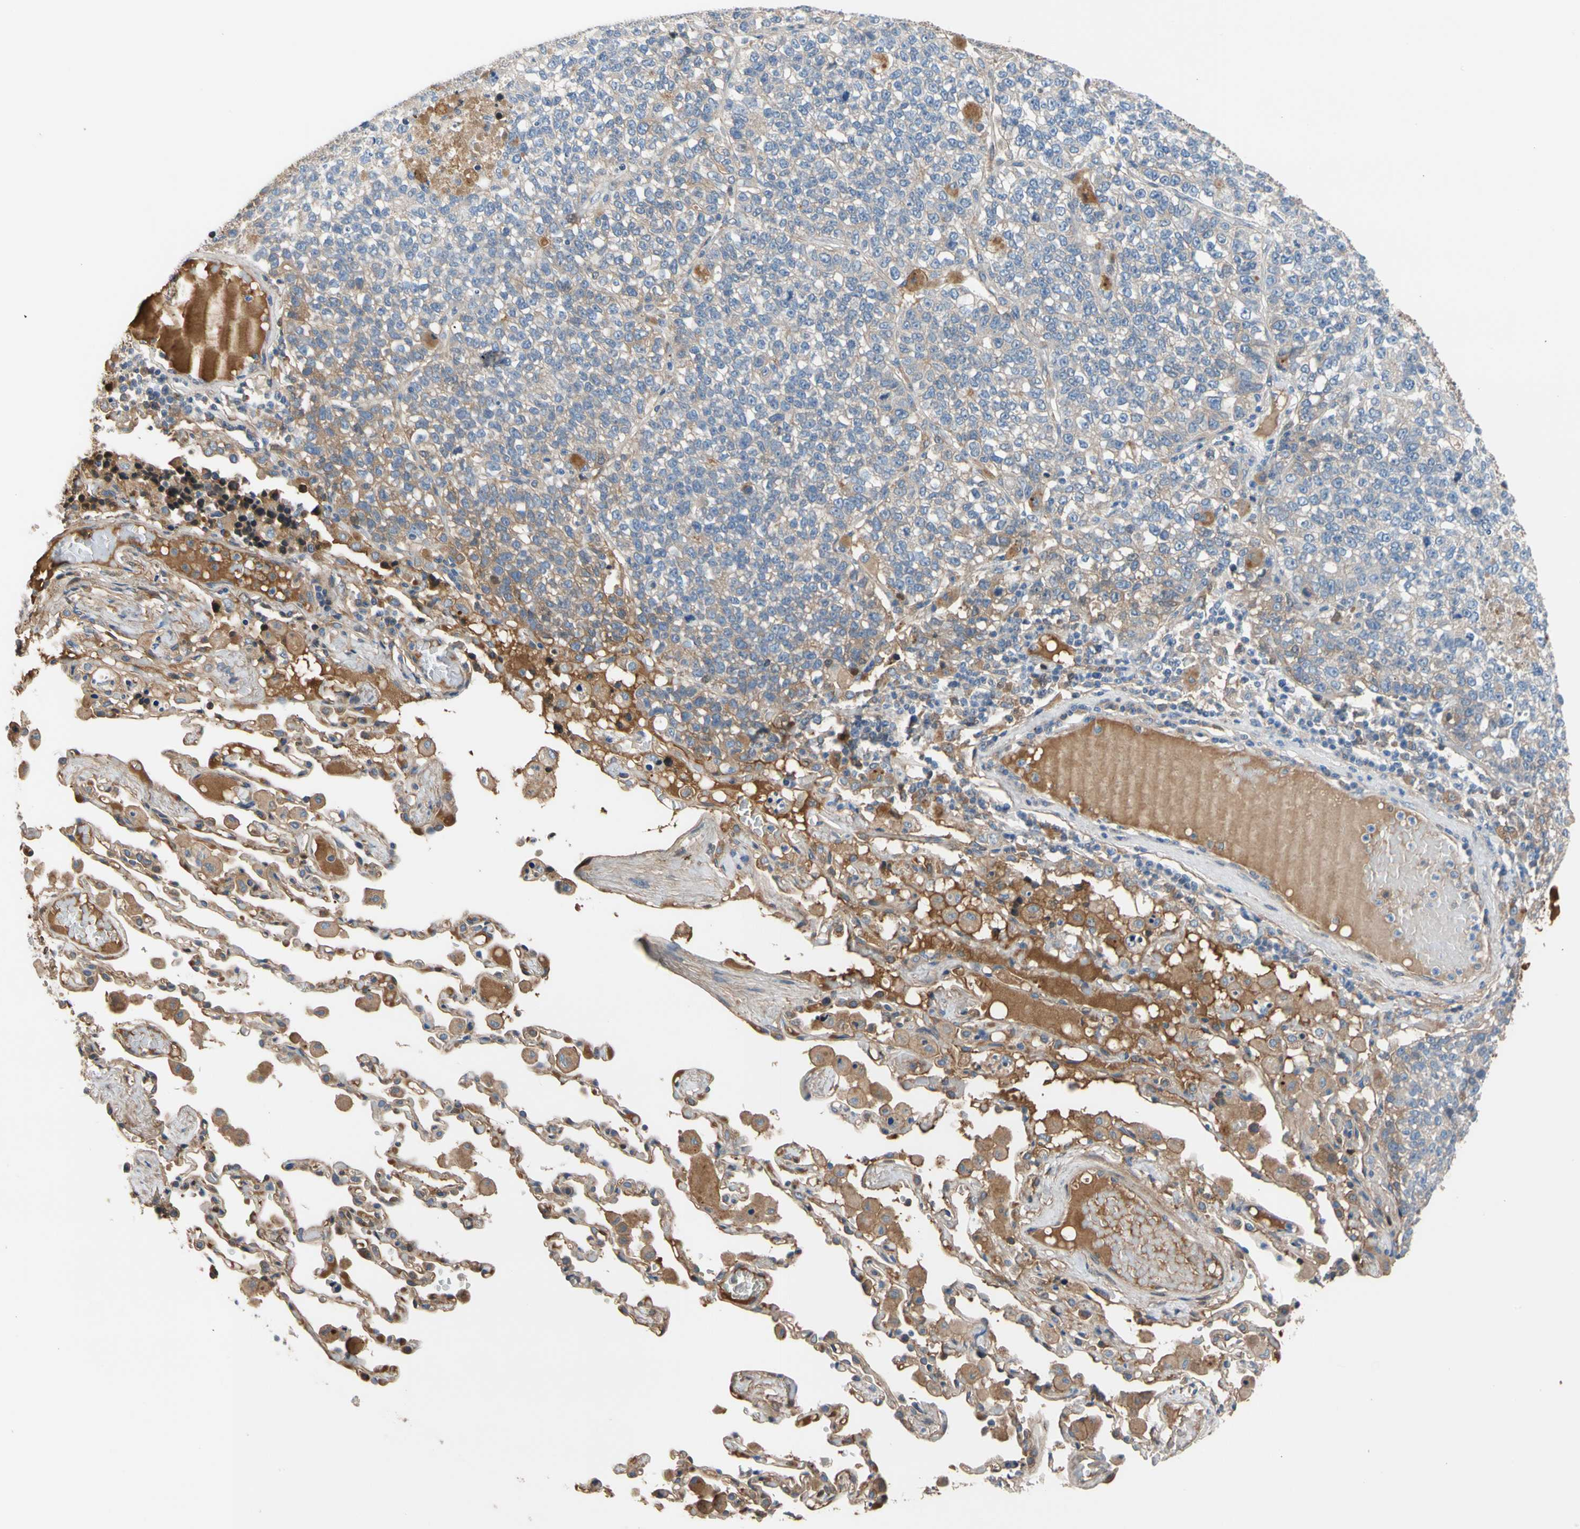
{"staining": {"intensity": "weak", "quantity": "<25%", "location": "cytoplasmic/membranous"}, "tissue": "lung cancer", "cell_type": "Tumor cells", "image_type": "cancer", "snomed": [{"axis": "morphology", "description": "Adenocarcinoma, NOS"}, {"axis": "topography", "description": "Lung"}], "caption": "DAB (3,3'-diaminobenzidine) immunohistochemical staining of human lung cancer (adenocarcinoma) displays no significant staining in tumor cells.", "gene": "ENTREP3", "patient": {"sex": "male", "age": 49}}